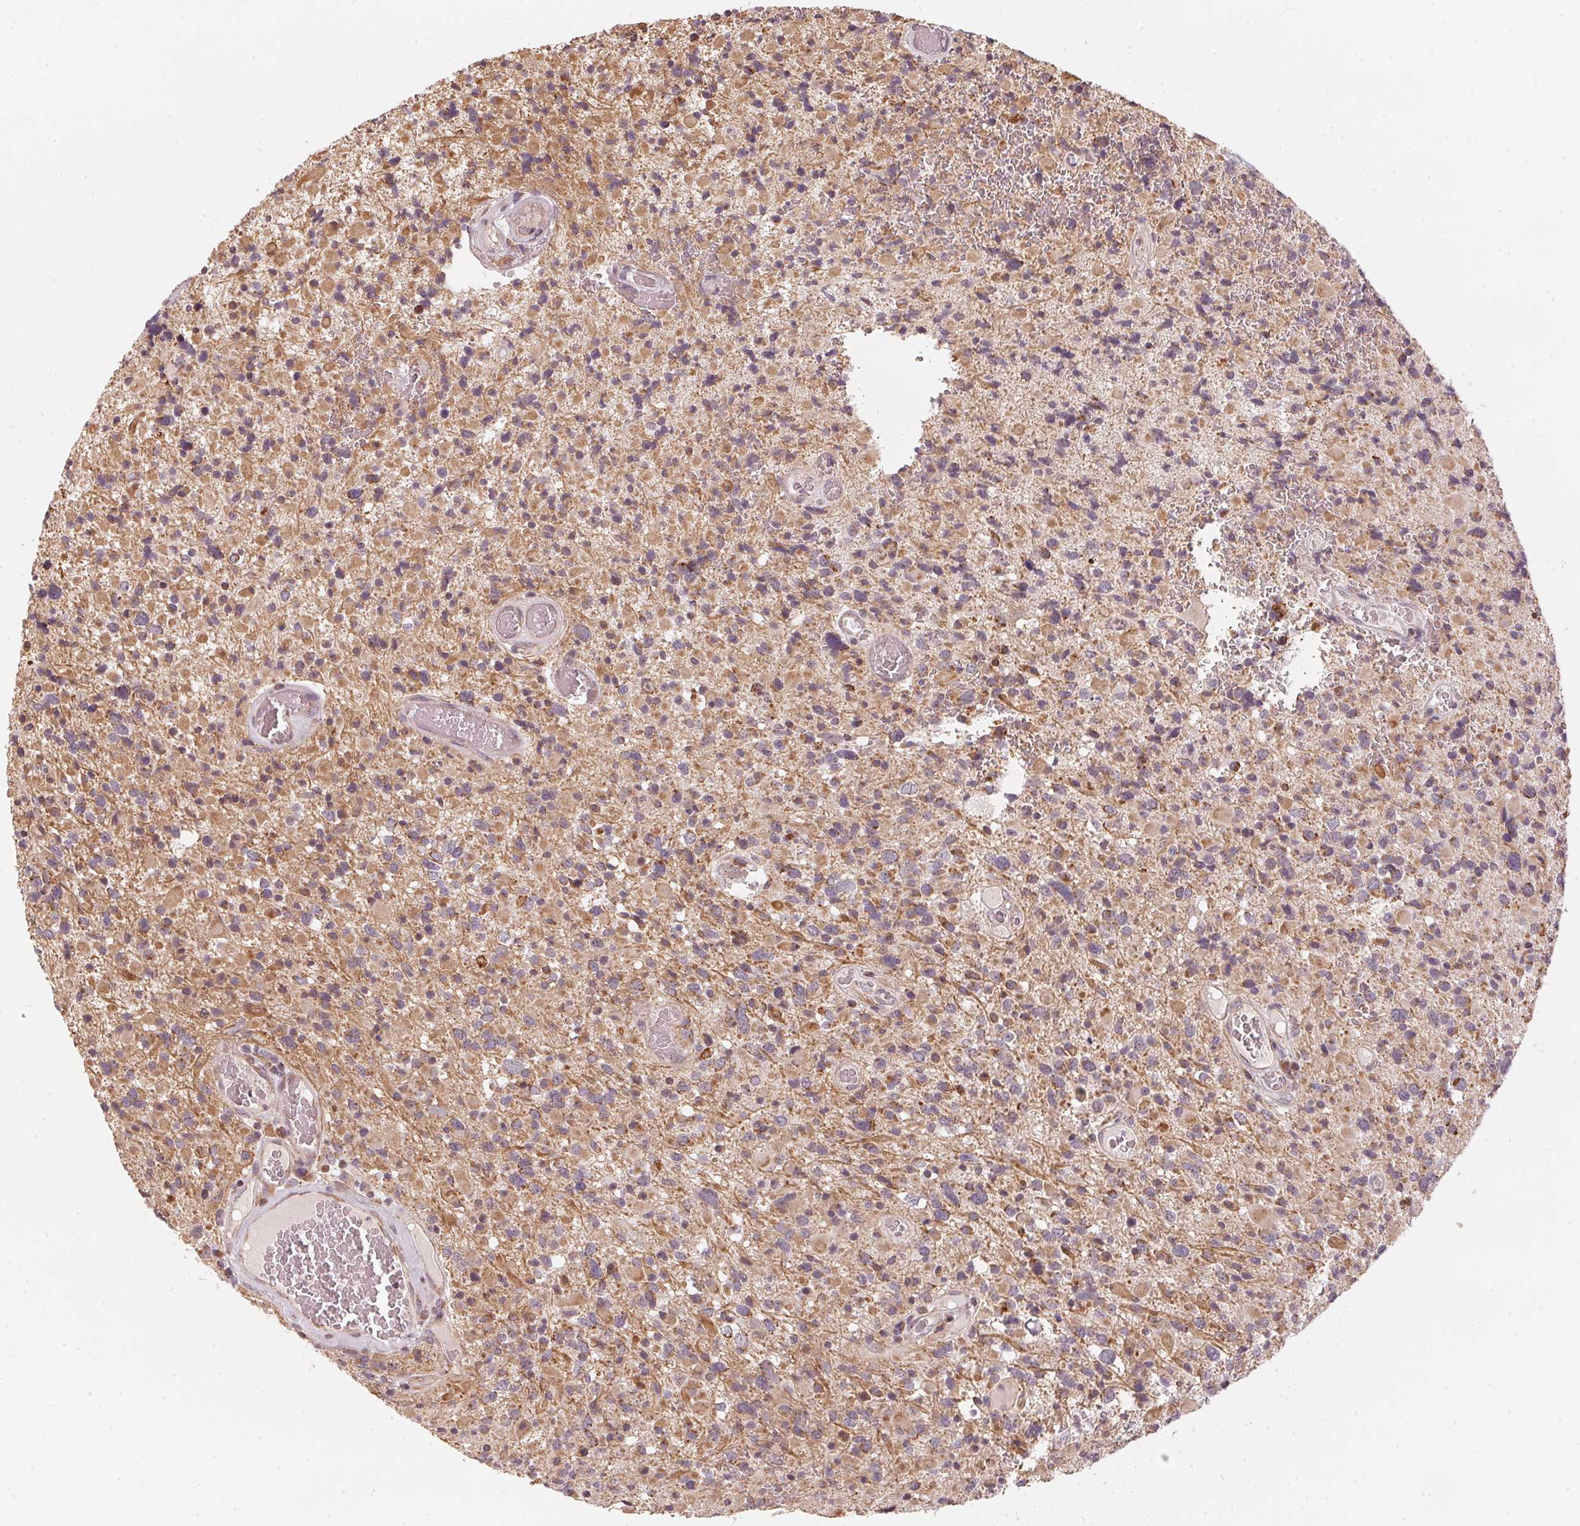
{"staining": {"intensity": "moderate", "quantity": ">75%", "location": "cytoplasmic/membranous"}, "tissue": "glioma", "cell_type": "Tumor cells", "image_type": "cancer", "snomed": [{"axis": "morphology", "description": "Glioma, malignant, High grade"}, {"axis": "topography", "description": "Brain"}], "caption": "Moderate cytoplasmic/membranous staining is seen in about >75% of tumor cells in glioma.", "gene": "MATCAP1", "patient": {"sex": "female", "age": 40}}